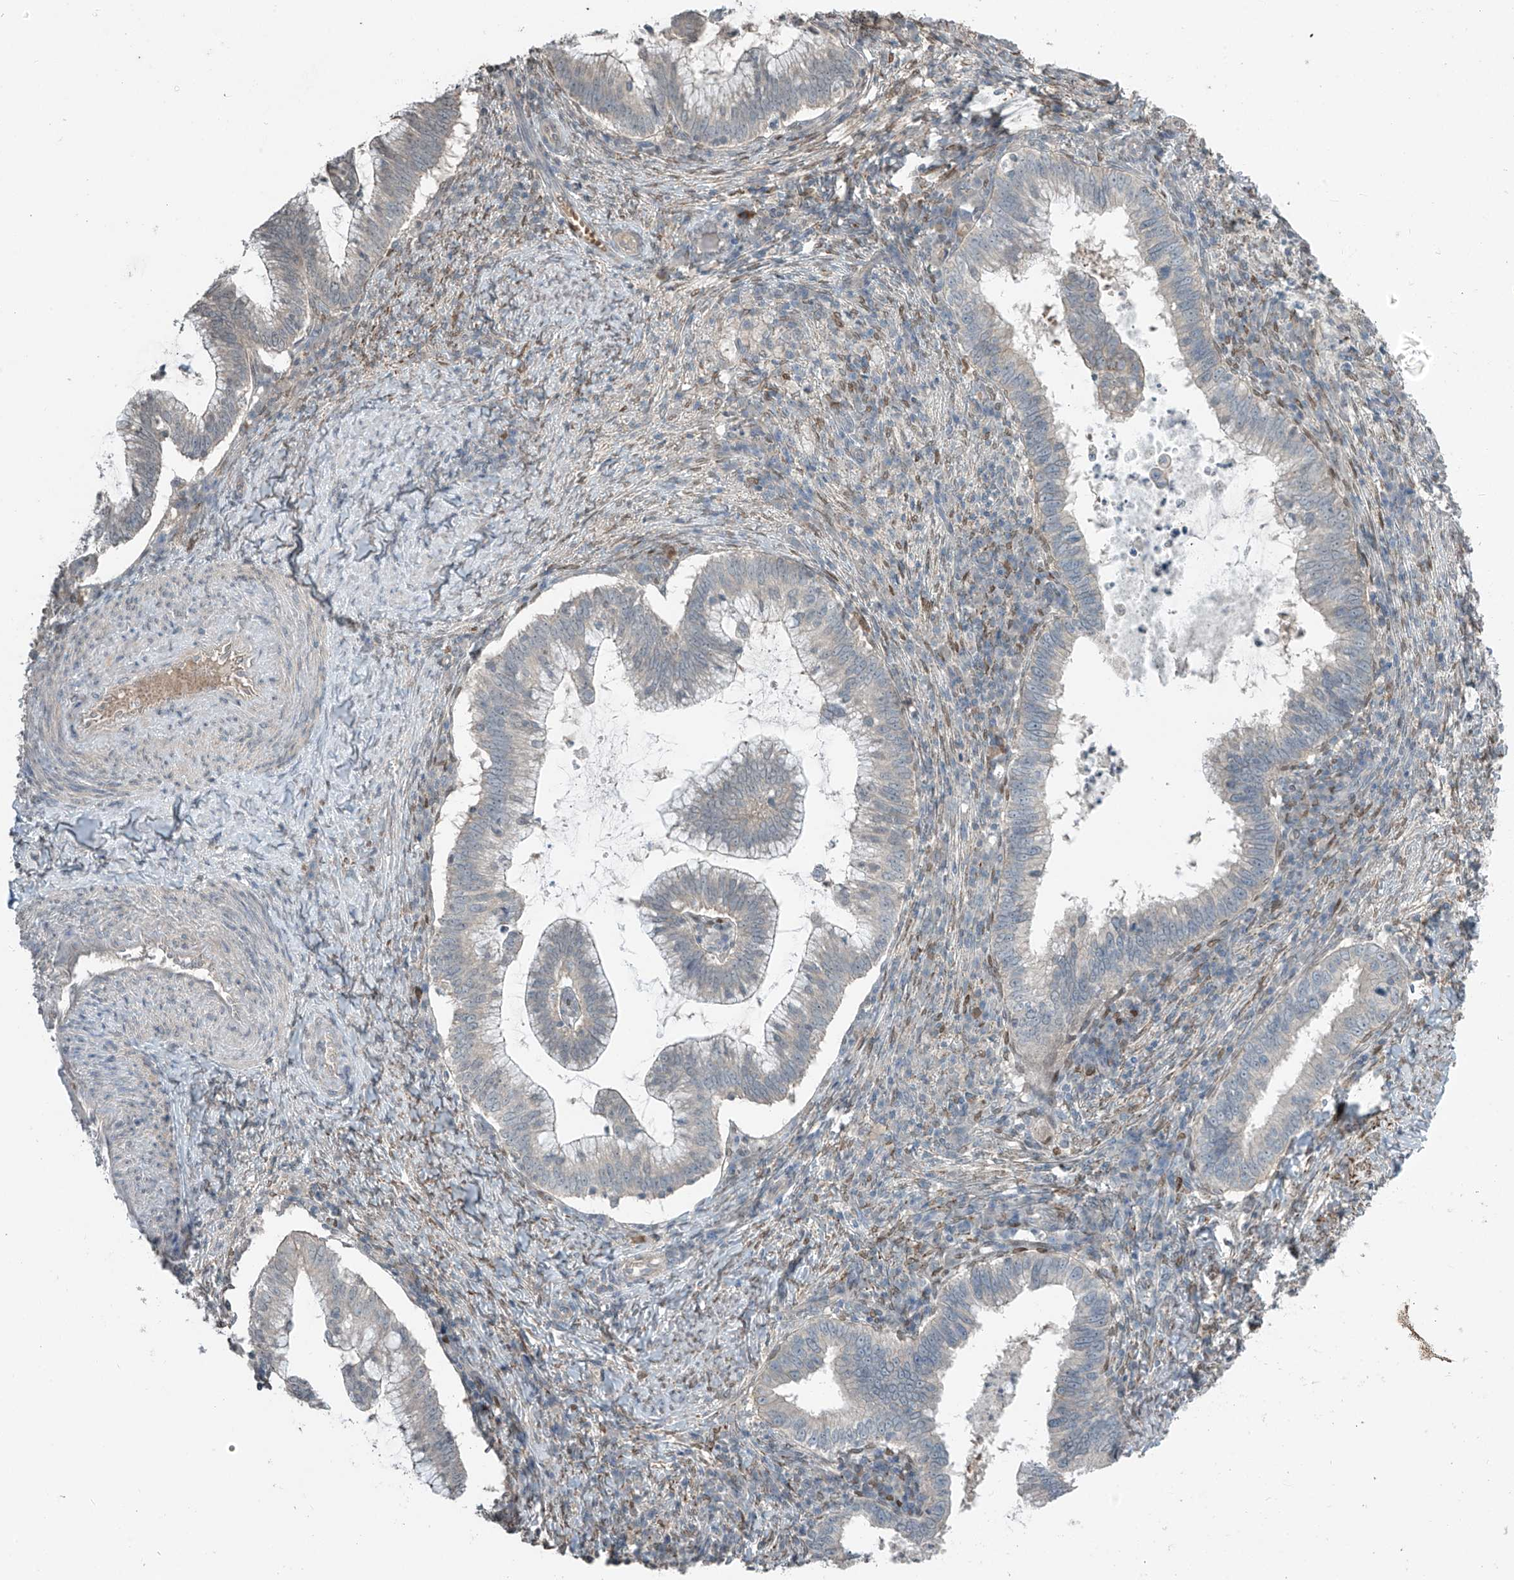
{"staining": {"intensity": "negative", "quantity": "none", "location": "none"}, "tissue": "cervical cancer", "cell_type": "Tumor cells", "image_type": "cancer", "snomed": [{"axis": "morphology", "description": "Adenocarcinoma, NOS"}, {"axis": "topography", "description": "Cervix"}], "caption": "Tumor cells are negative for brown protein staining in cervical cancer (adenocarcinoma). Brightfield microscopy of IHC stained with DAB (3,3'-diaminobenzidine) (brown) and hematoxylin (blue), captured at high magnification.", "gene": "HOXA11", "patient": {"sex": "female", "age": 36}}